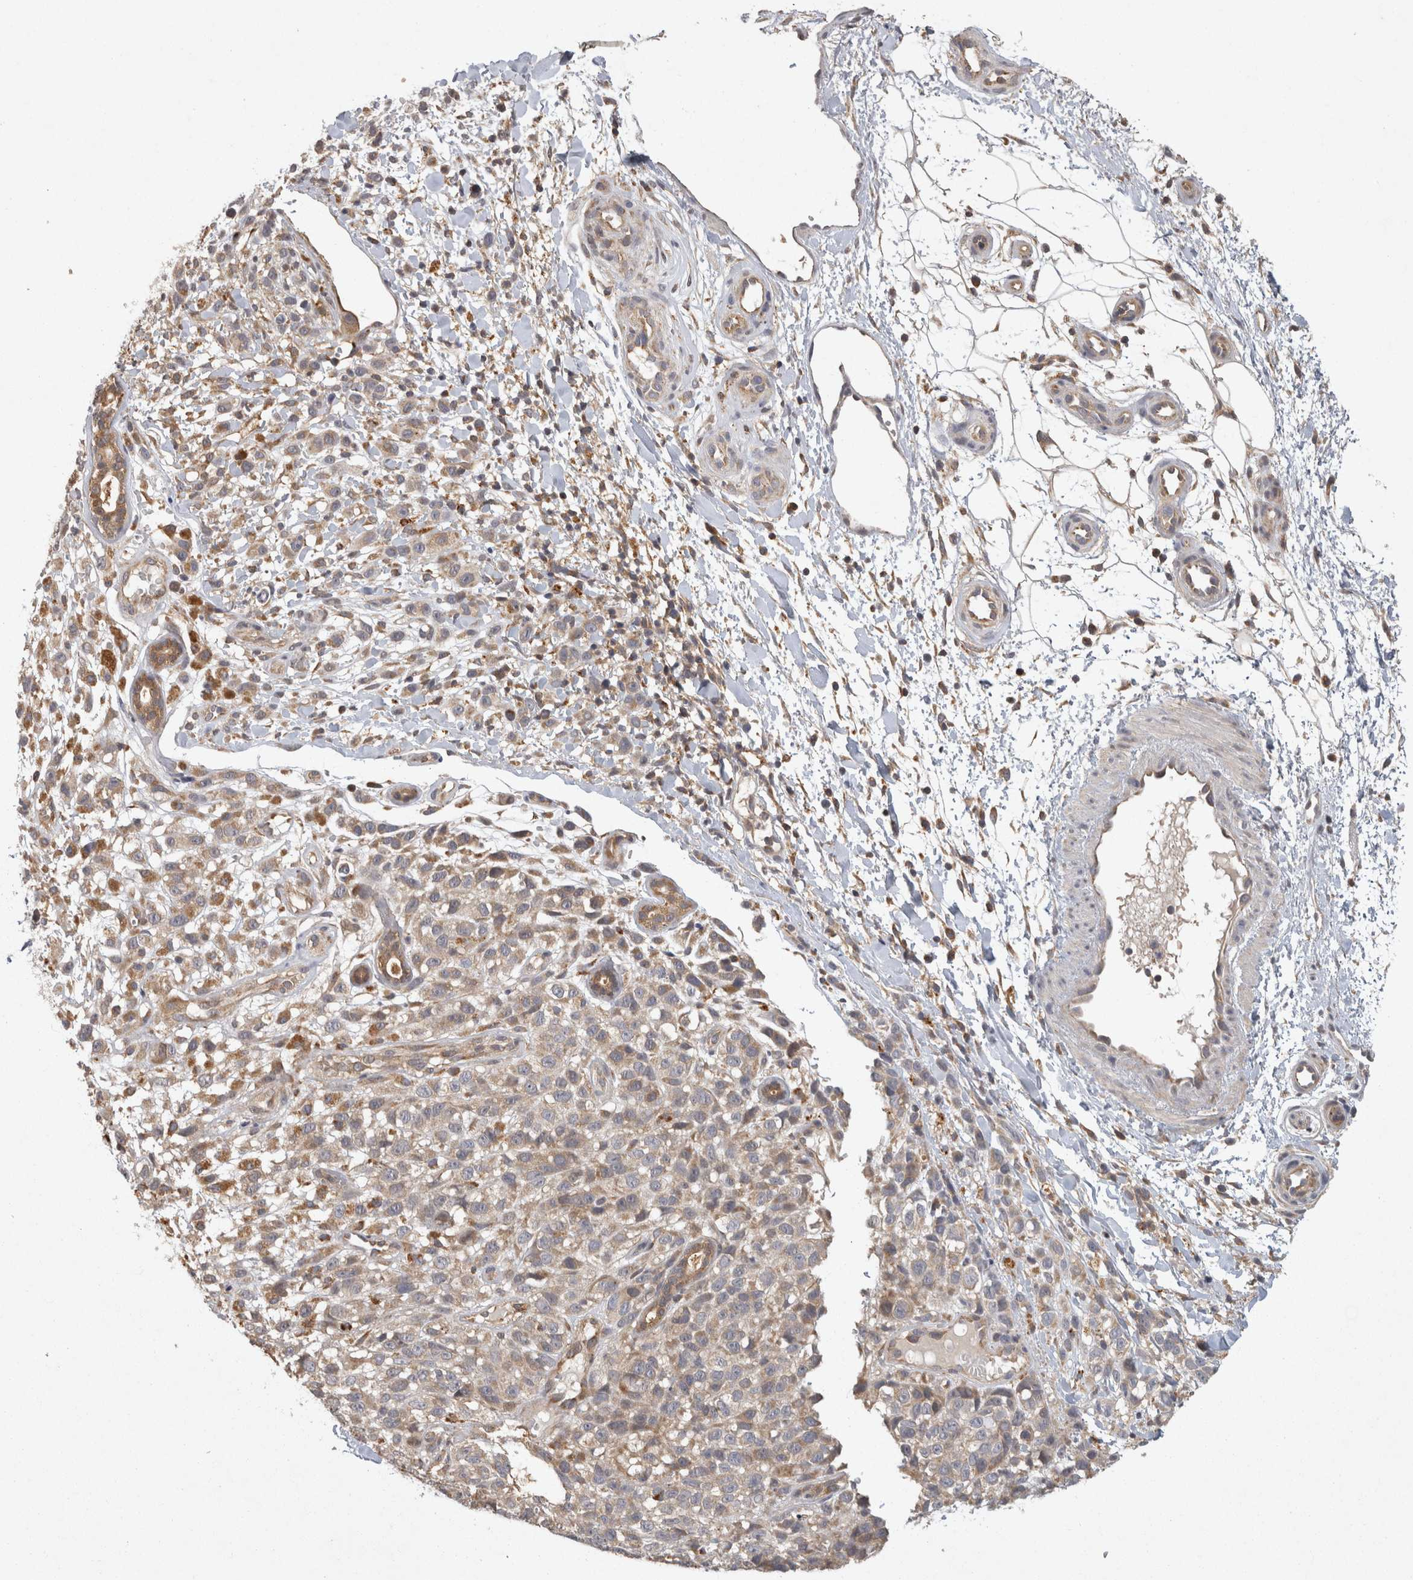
{"staining": {"intensity": "moderate", "quantity": "<25%", "location": "cytoplasmic/membranous"}, "tissue": "melanoma", "cell_type": "Tumor cells", "image_type": "cancer", "snomed": [{"axis": "morphology", "description": "Malignant melanoma, Metastatic site"}, {"axis": "topography", "description": "Skin"}], "caption": "Tumor cells display low levels of moderate cytoplasmic/membranous staining in approximately <25% of cells in human melanoma.", "gene": "ACAT2", "patient": {"sex": "female", "age": 72}}